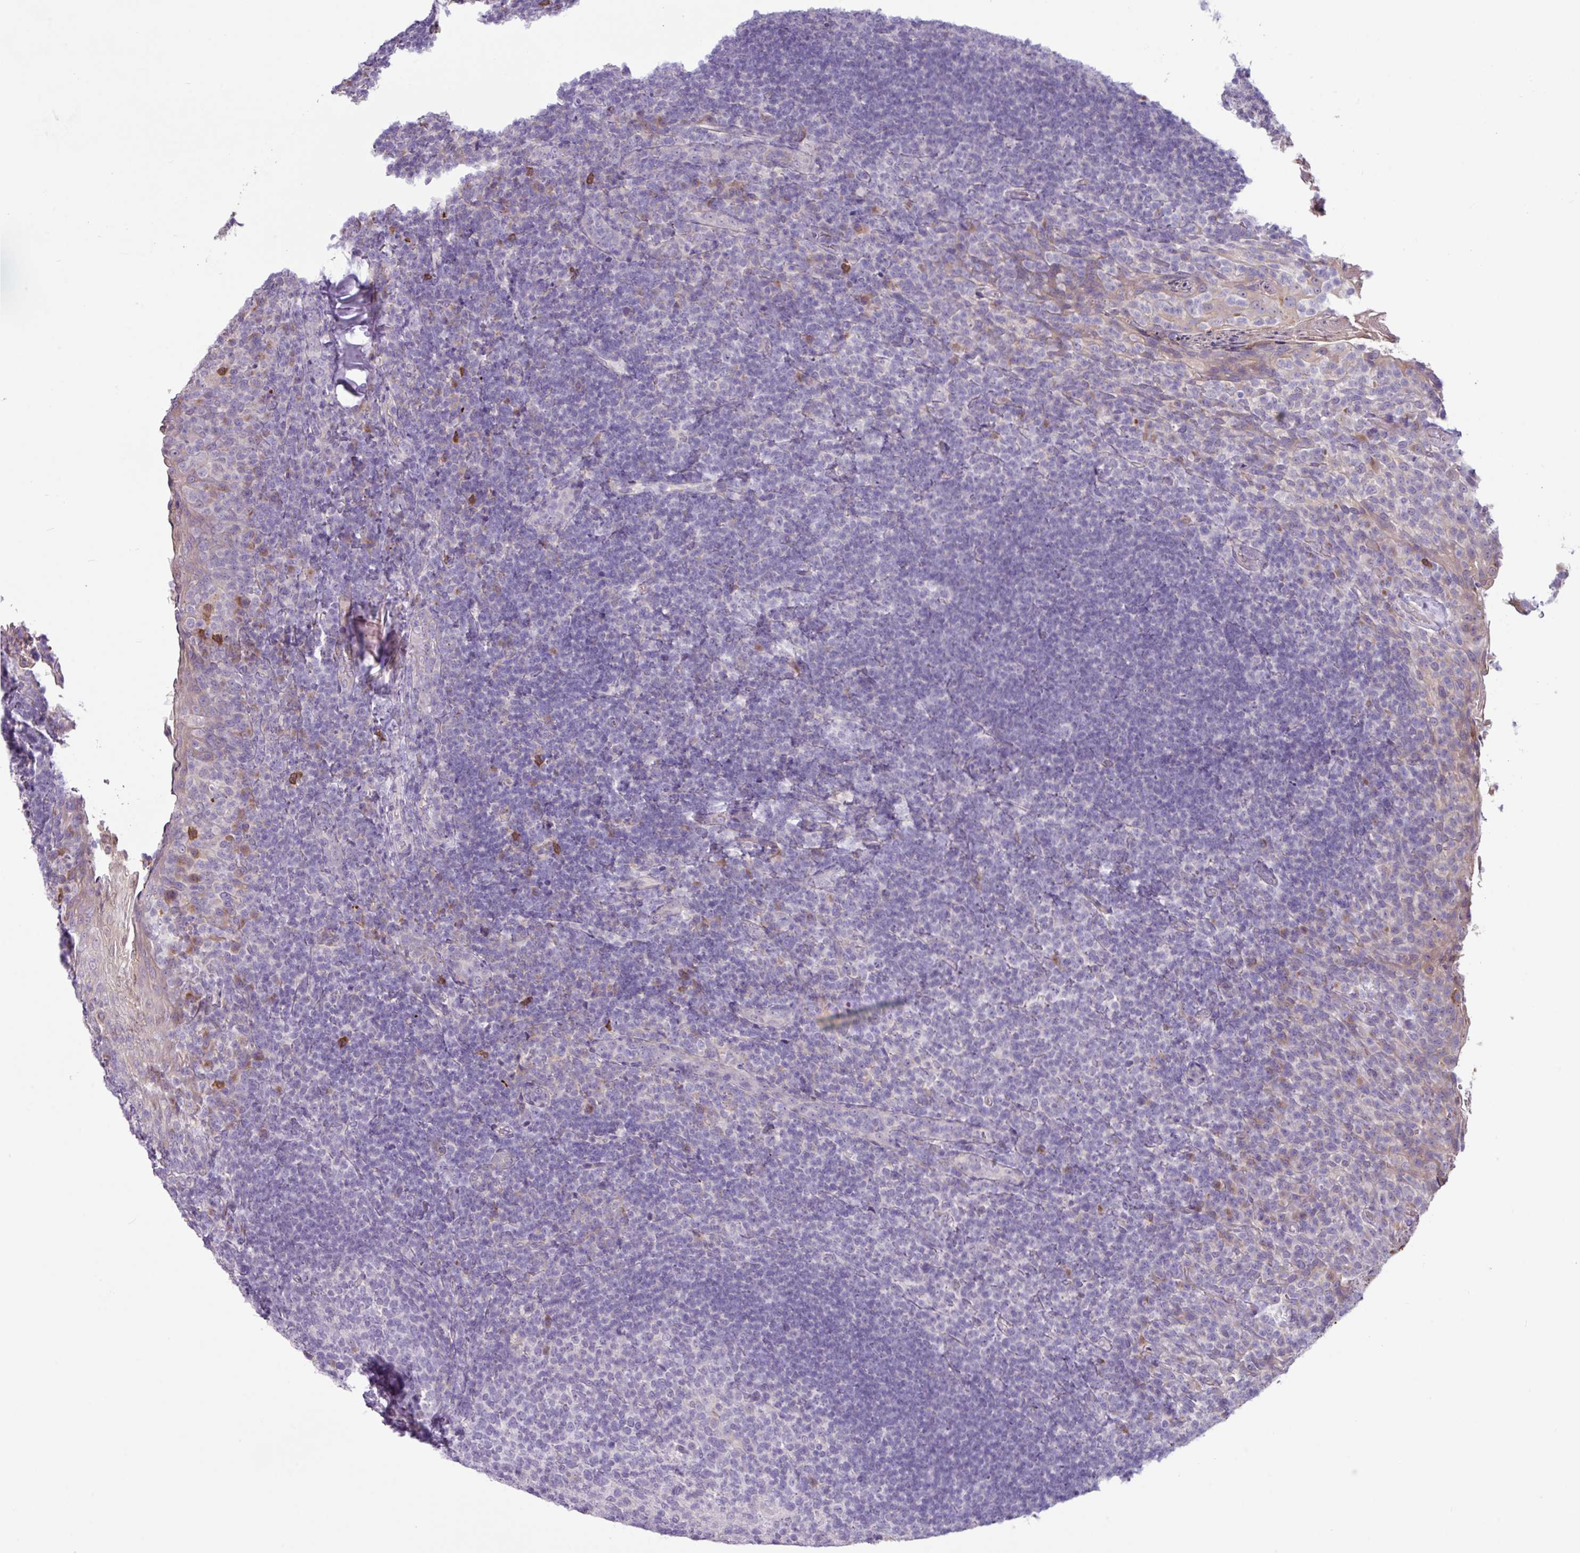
{"staining": {"intensity": "negative", "quantity": "none", "location": "none"}, "tissue": "tonsil", "cell_type": "Germinal center cells", "image_type": "normal", "snomed": [{"axis": "morphology", "description": "Normal tissue, NOS"}, {"axis": "topography", "description": "Tonsil"}], "caption": "This histopathology image is of benign tonsil stained with immunohistochemistry (IHC) to label a protein in brown with the nuclei are counter-stained blue. There is no expression in germinal center cells.", "gene": "ZNF524", "patient": {"sex": "female", "age": 10}}